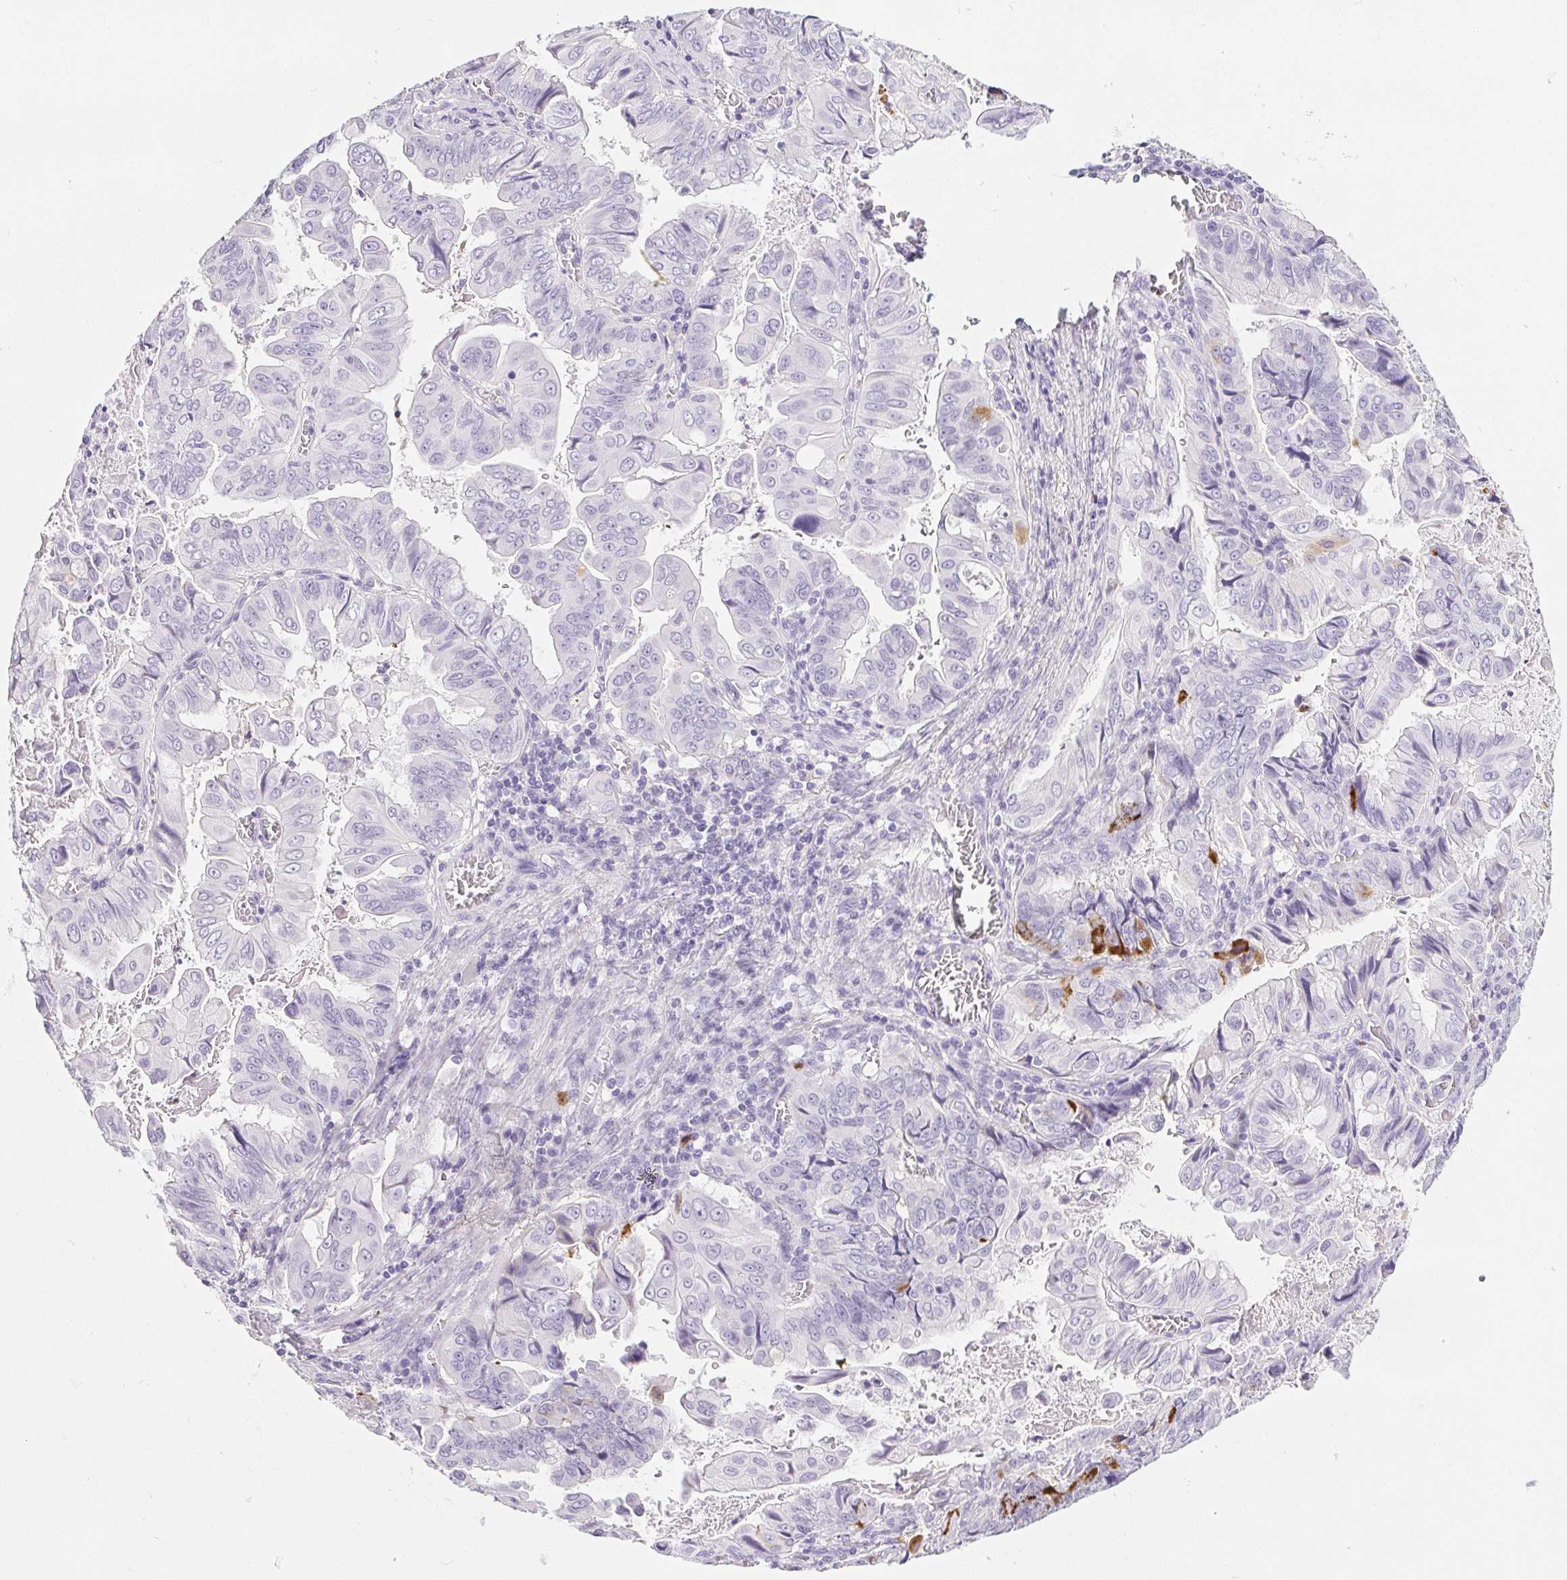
{"staining": {"intensity": "strong", "quantity": "<25%", "location": "cytoplasmic/membranous"}, "tissue": "stomach cancer", "cell_type": "Tumor cells", "image_type": "cancer", "snomed": [{"axis": "morphology", "description": "Adenocarcinoma, NOS"}, {"axis": "topography", "description": "Stomach, upper"}], "caption": "Stomach cancer was stained to show a protein in brown. There is medium levels of strong cytoplasmic/membranous positivity in about <25% of tumor cells.", "gene": "VTN", "patient": {"sex": "male", "age": 80}}